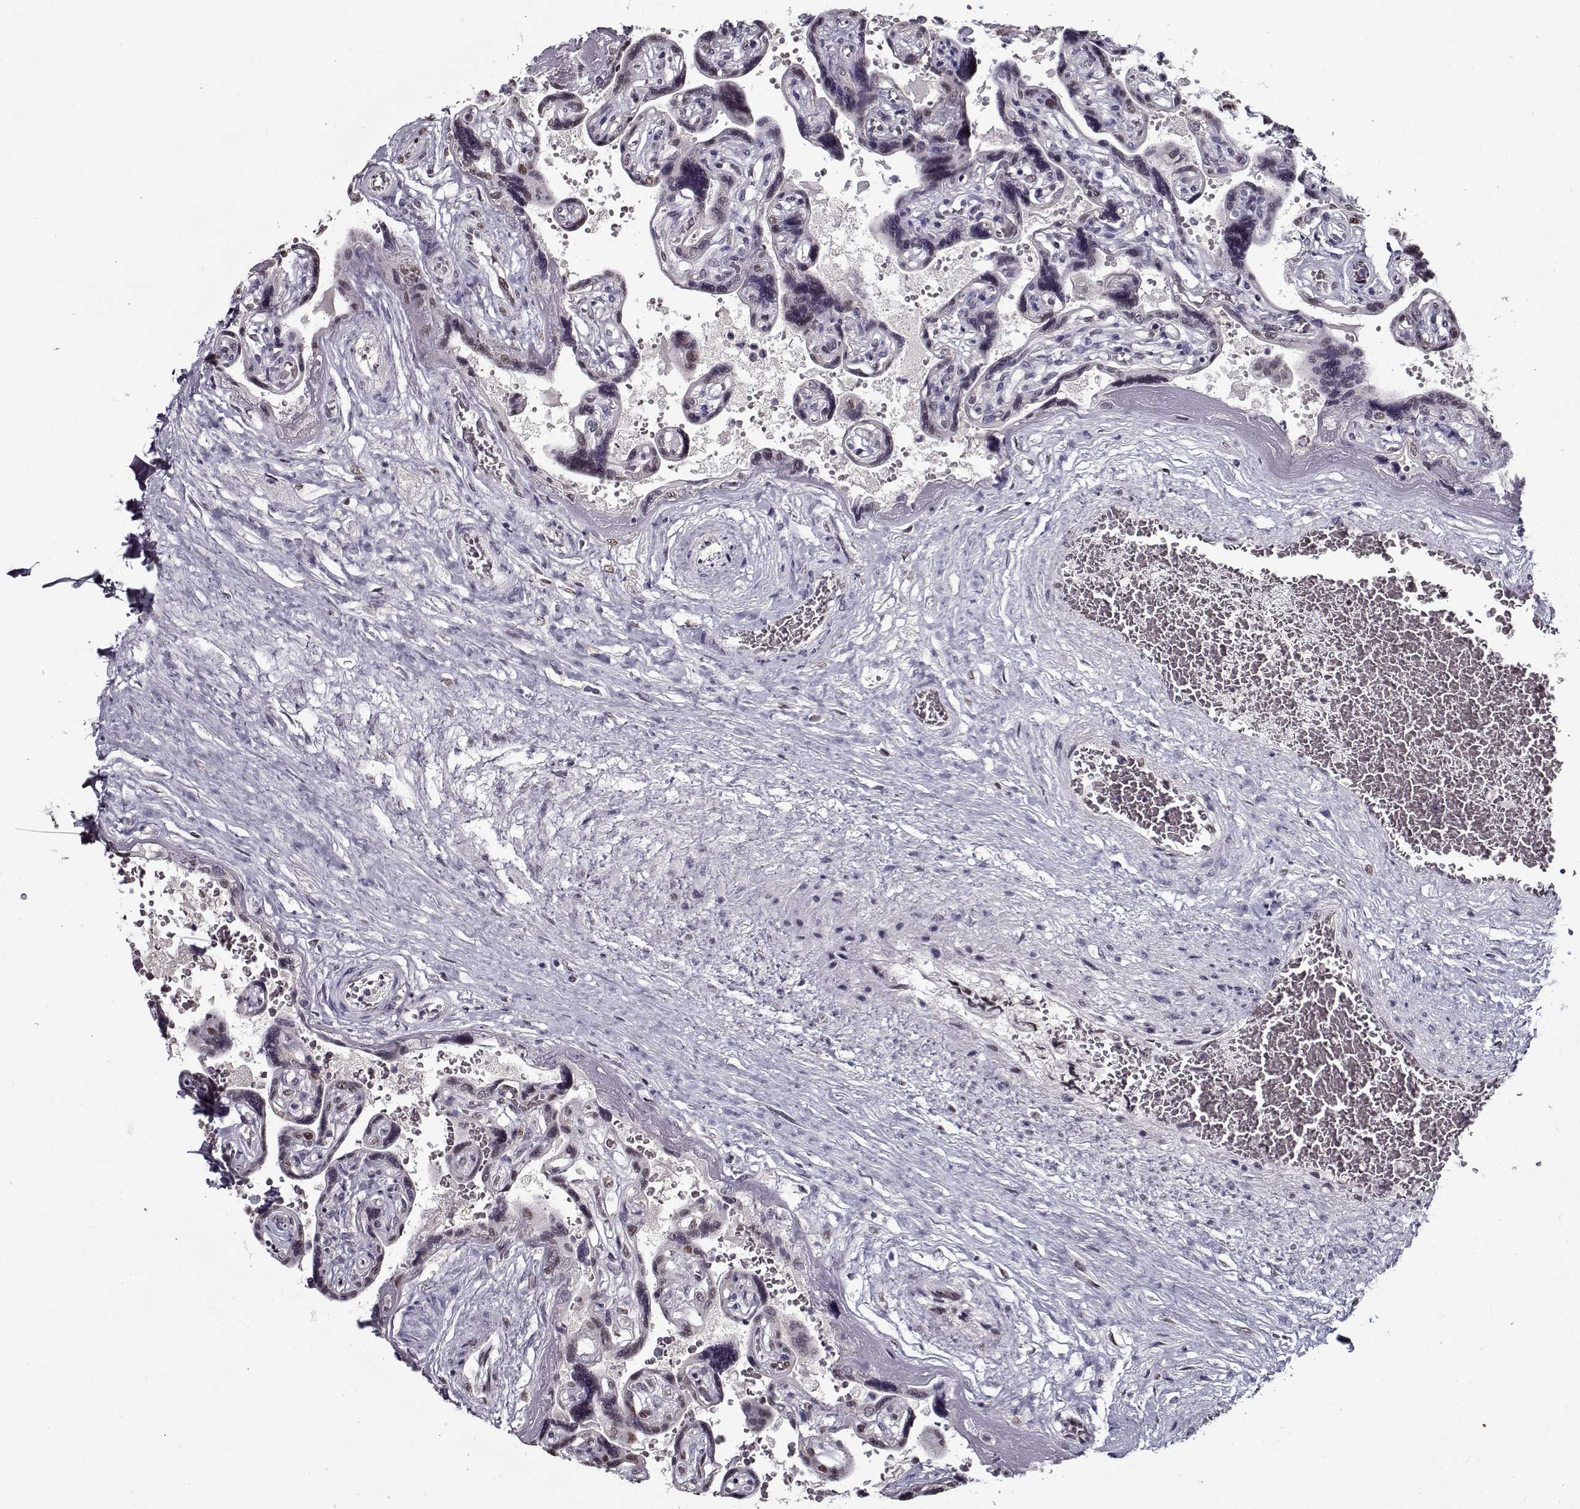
{"staining": {"intensity": "strong", "quantity": ">75%", "location": "nuclear"}, "tissue": "placenta", "cell_type": "Decidual cells", "image_type": "normal", "snomed": [{"axis": "morphology", "description": "Normal tissue, NOS"}, {"axis": "topography", "description": "Placenta"}], "caption": "This is a micrograph of IHC staining of normal placenta, which shows strong expression in the nuclear of decidual cells.", "gene": "PRMT1", "patient": {"sex": "female", "age": 32}}